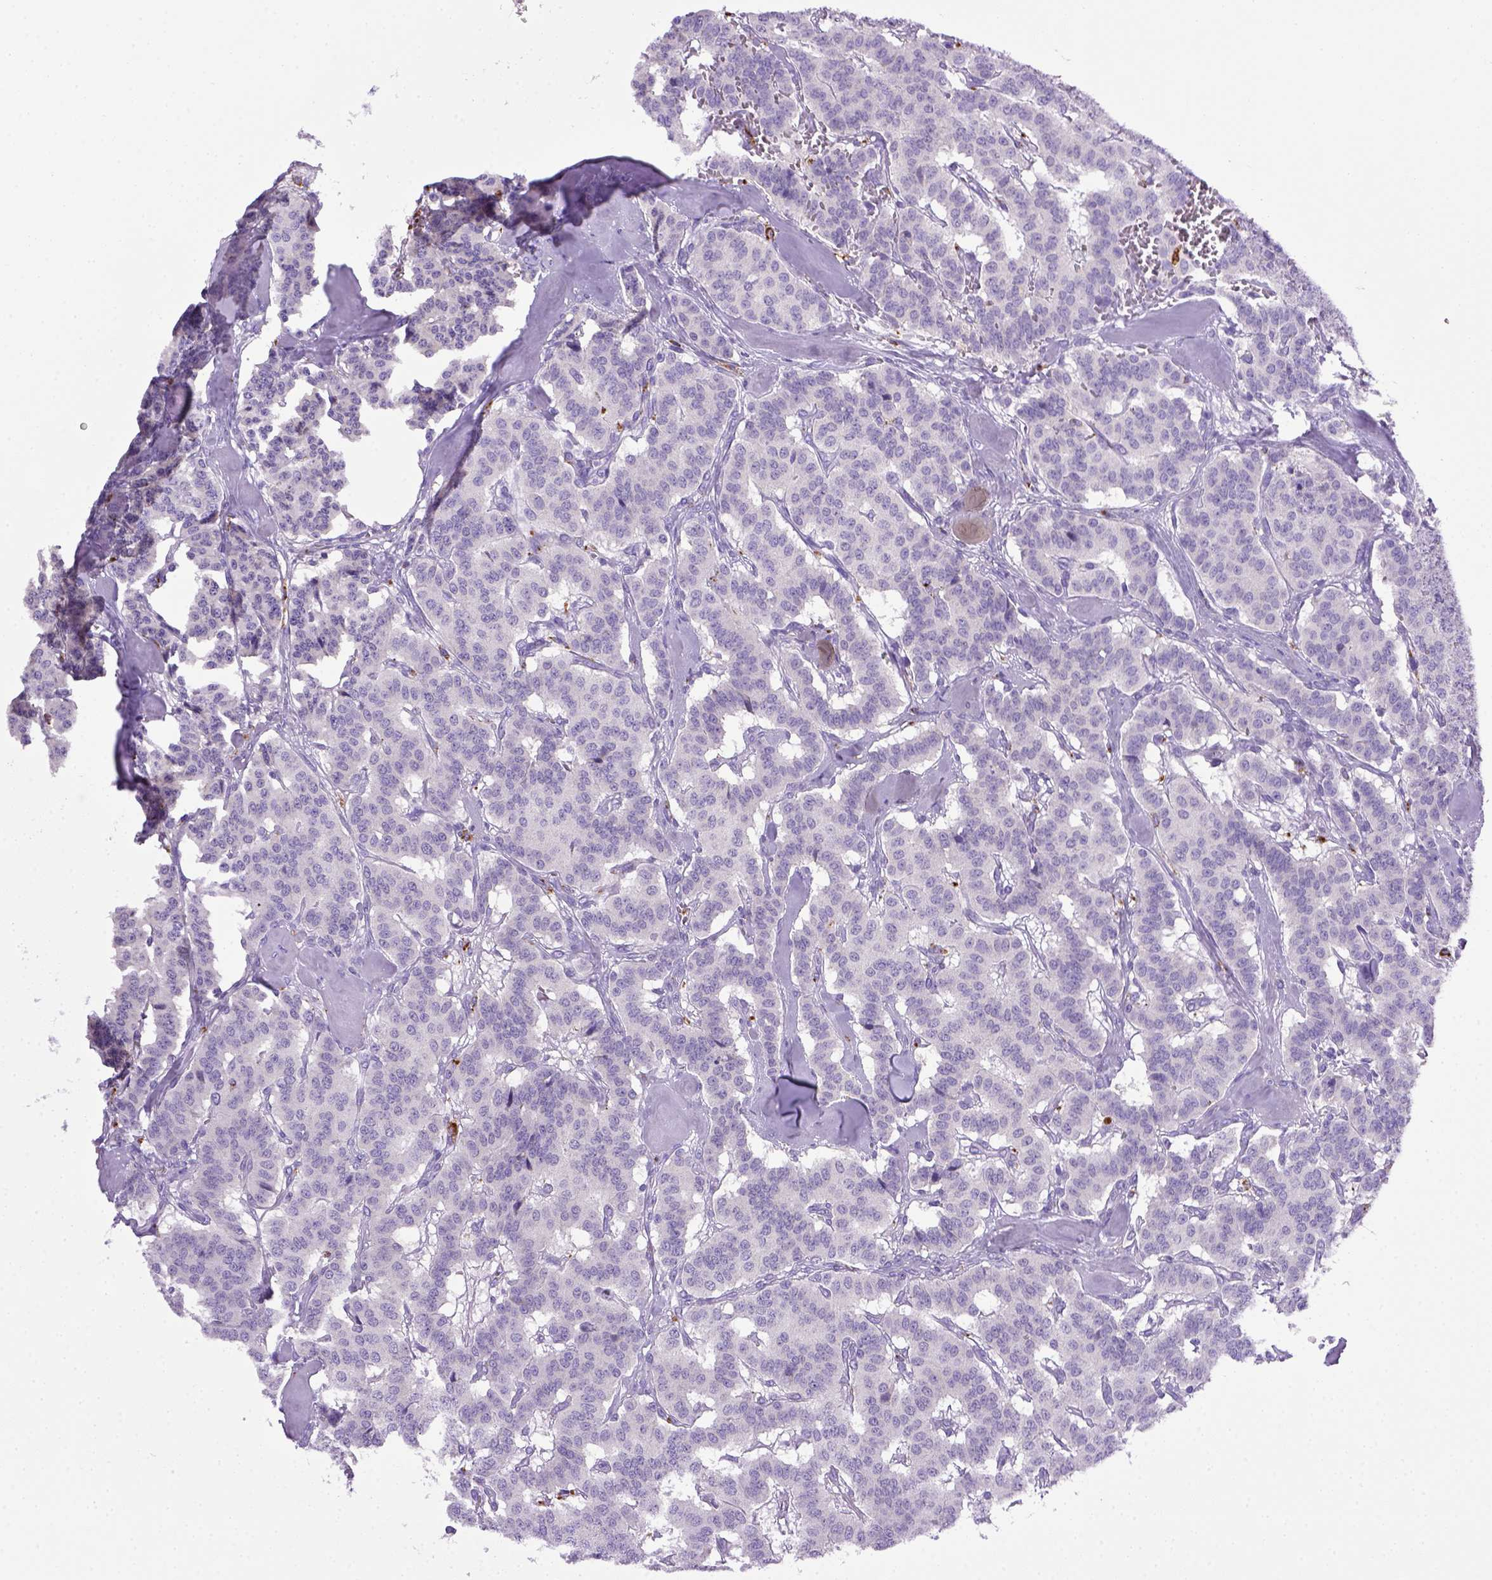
{"staining": {"intensity": "negative", "quantity": "none", "location": "none"}, "tissue": "carcinoid", "cell_type": "Tumor cells", "image_type": "cancer", "snomed": [{"axis": "morphology", "description": "Normal tissue, NOS"}, {"axis": "morphology", "description": "Carcinoid, malignant, NOS"}, {"axis": "topography", "description": "Lung"}], "caption": "DAB (3,3'-diaminobenzidine) immunohistochemical staining of carcinoid exhibits no significant positivity in tumor cells. (IHC, brightfield microscopy, high magnification).", "gene": "CD68", "patient": {"sex": "female", "age": 46}}